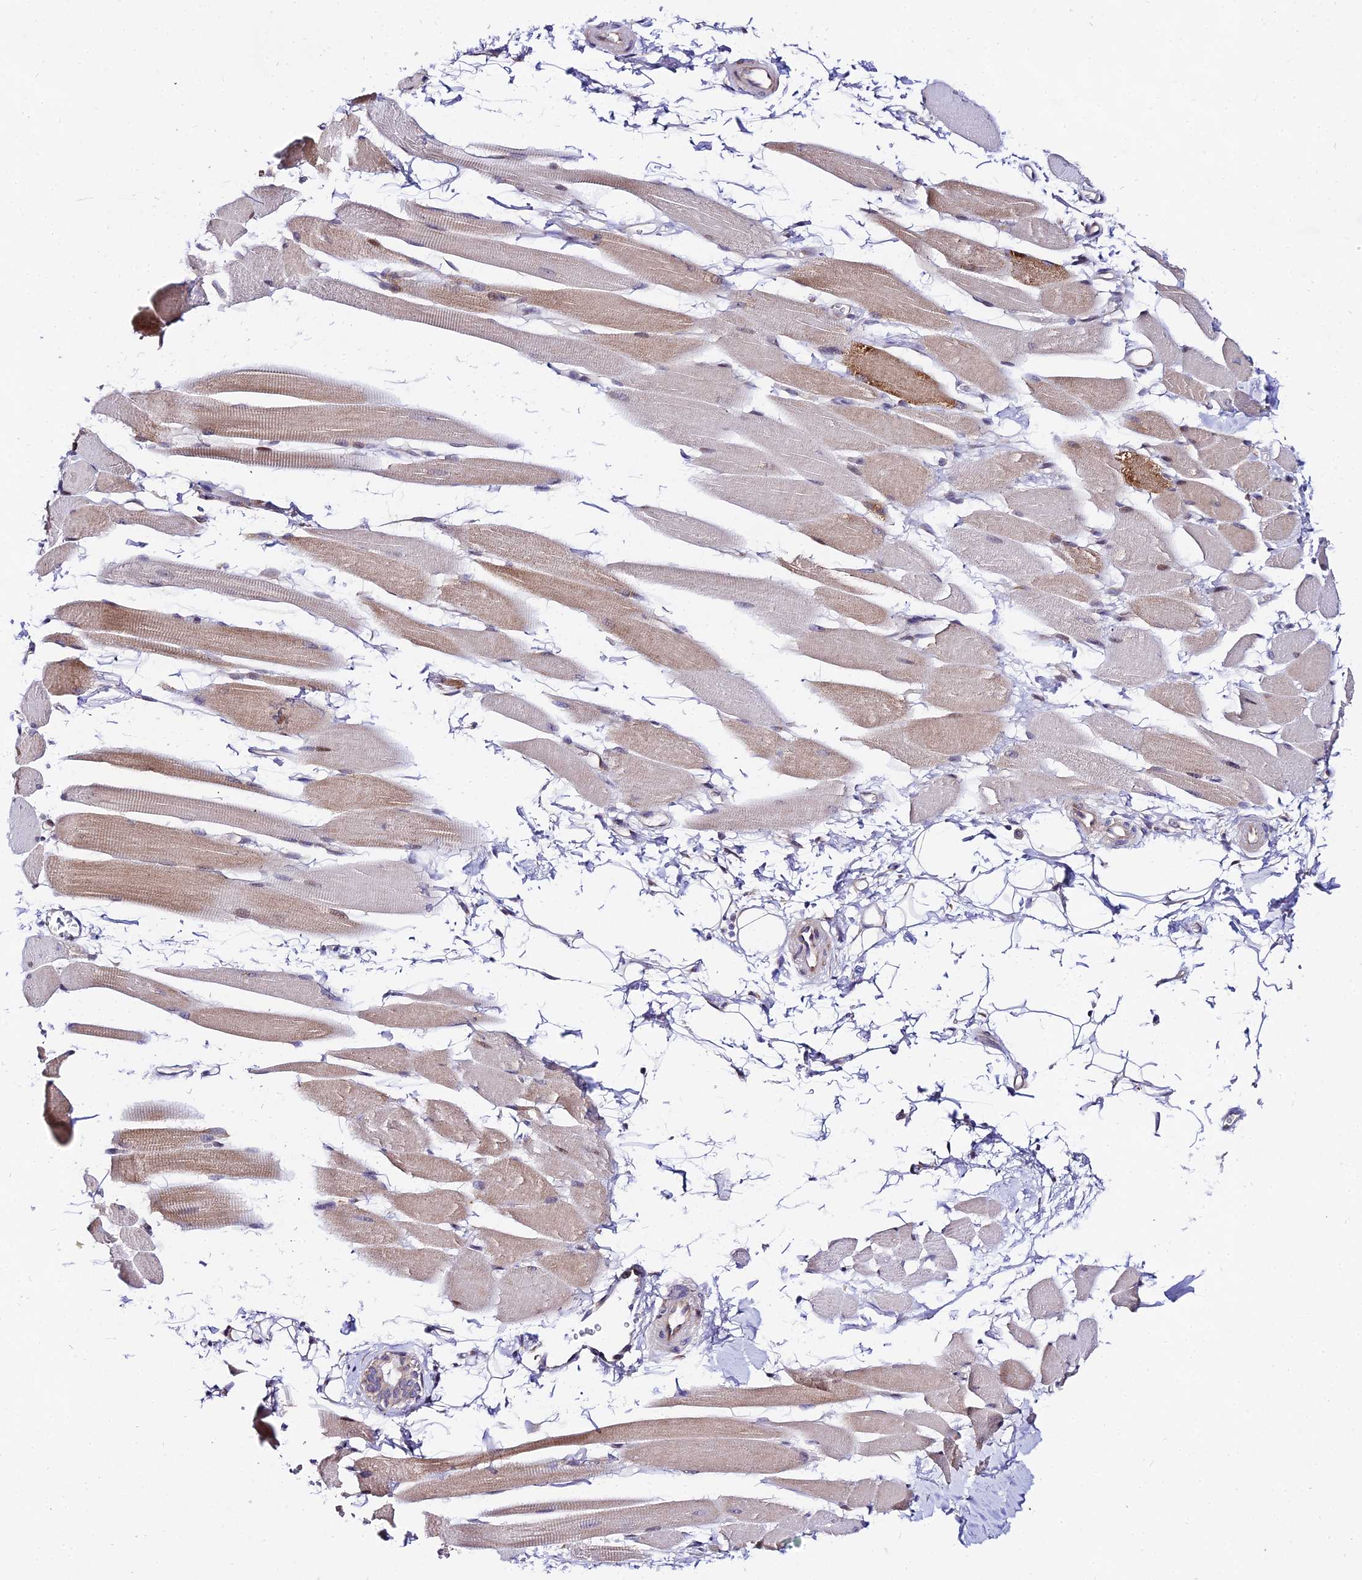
{"staining": {"intensity": "moderate", "quantity": "<25%", "location": "cytoplasmic/membranous,nuclear"}, "tissue": "skeletal muscle", "cell_type": "Myocytes", "image_type": "normal", "snomed": [{"axis": "morphology", "description": "Normal tissue, NOS"}, {"axis": "topography", "description": "Skeletal muscle"}, {"axis": "topography", "description": "Oral tissue"}, {"axis": "topography", "description": "Peripheral nerve tissue"}], "caption": "IHC image of normal skeletal muscle: skeletal muscle stained using IHC shows low levels of moderate protein expression localized specifically in the cytoplasmic/membranous,nuclear of myocytes, appearing as a cytoplasmic/membranous,nuclear brown color.", "gene": "ATP5PB", "patient": {"sex": "female", "age": 84}}